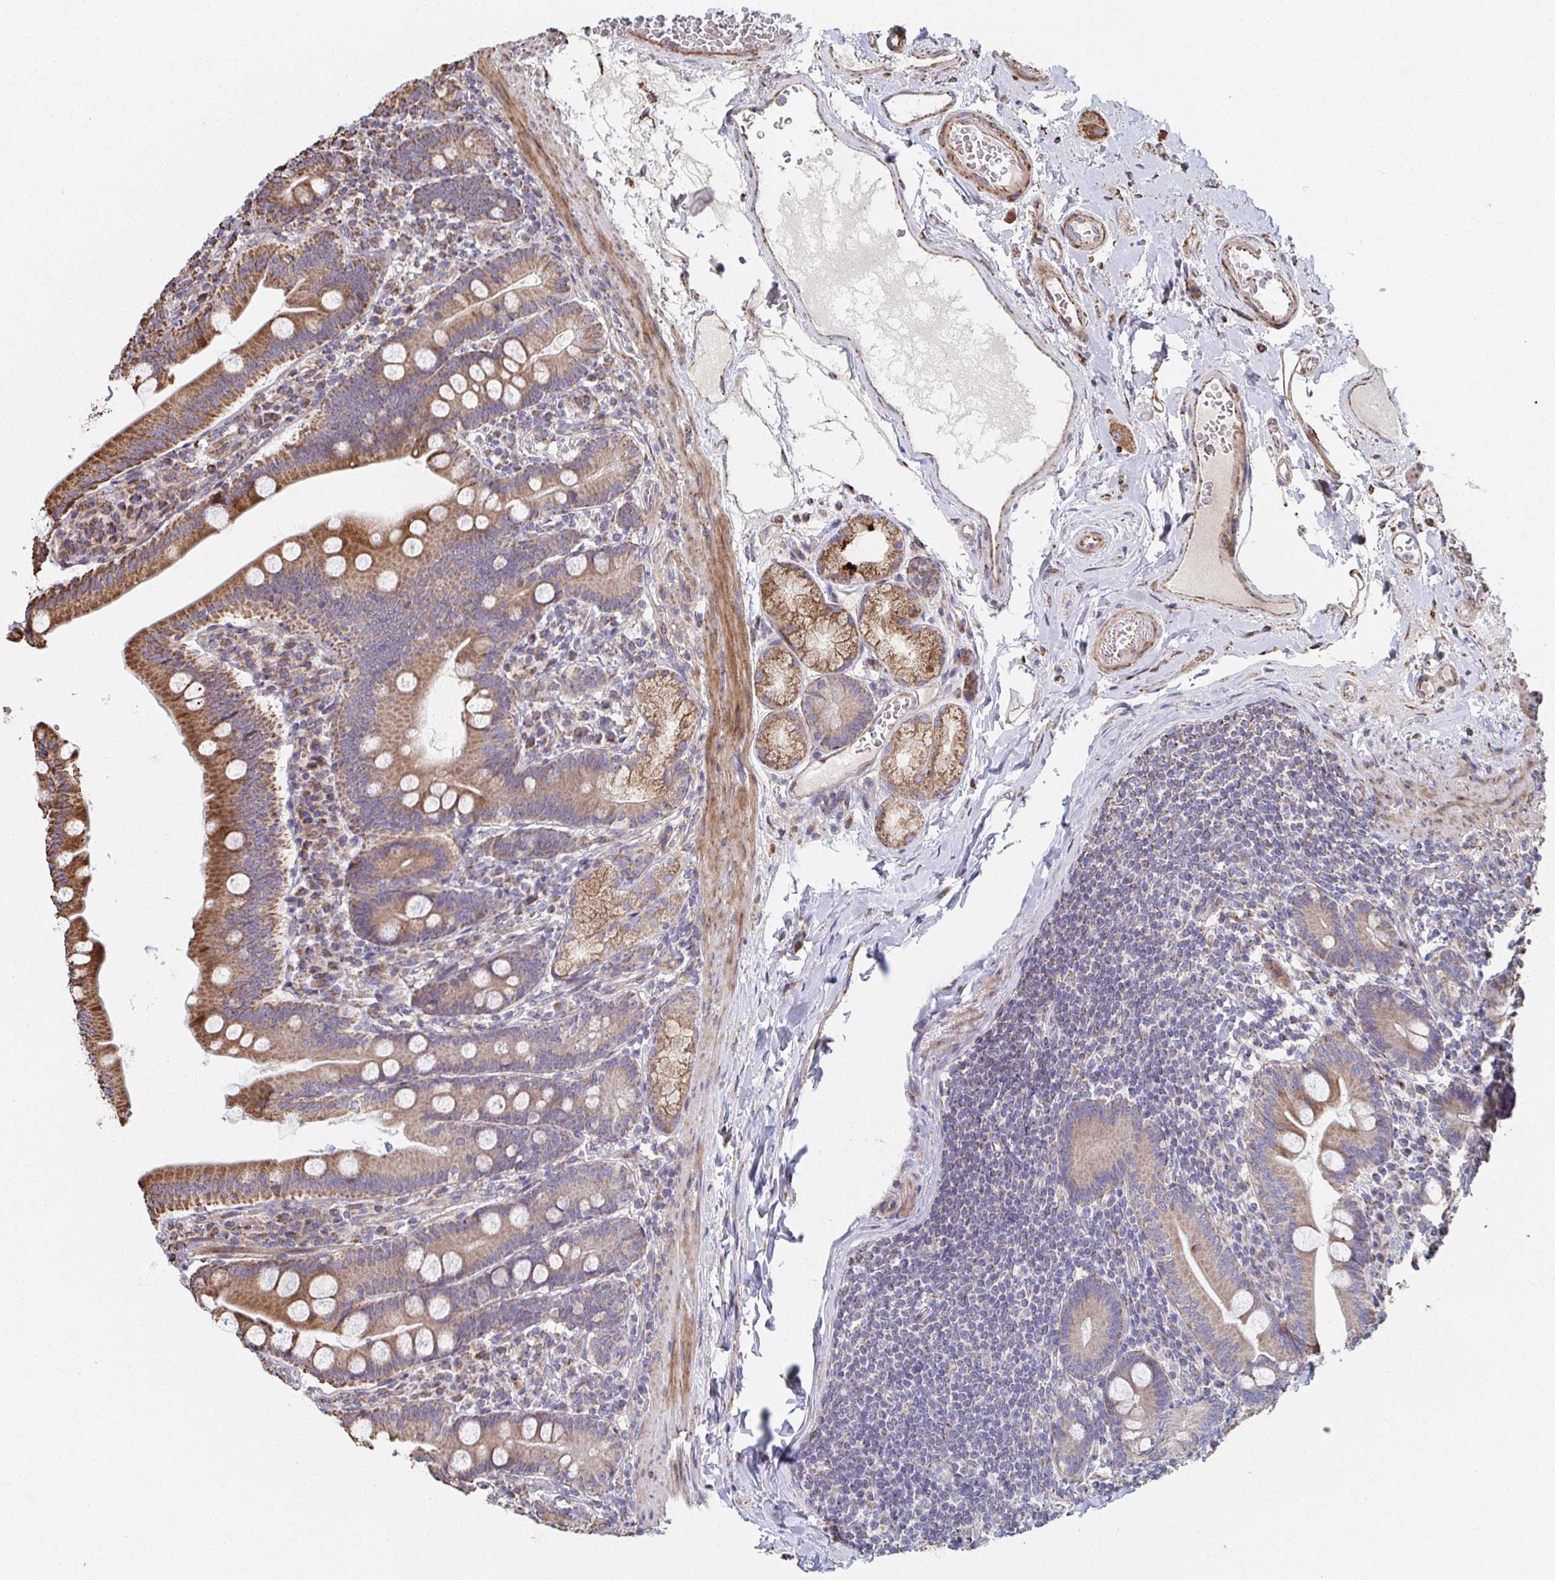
{"staining": {"intensity": "moderate", "quantity": ">75%", "location": "cytoplasmic/membranous"}, "tissue": "duodenum", "cell_type": "Glandular cells", "image_type": "normal", "snomed": [{"axis": "morphology", "description": "Normal tissue, NOS"}, {"axis": "topography", "description": "Duodenum"}], "caption": "This photomicrograph reveals immunohistochemistry (IHC) staining of benign duodenum, with medium moderate cytoplasmic/membranous staining in about >75% of glandular cells.", "gene": "SAT1", "patient": {"sex": "female", "age": 67}}